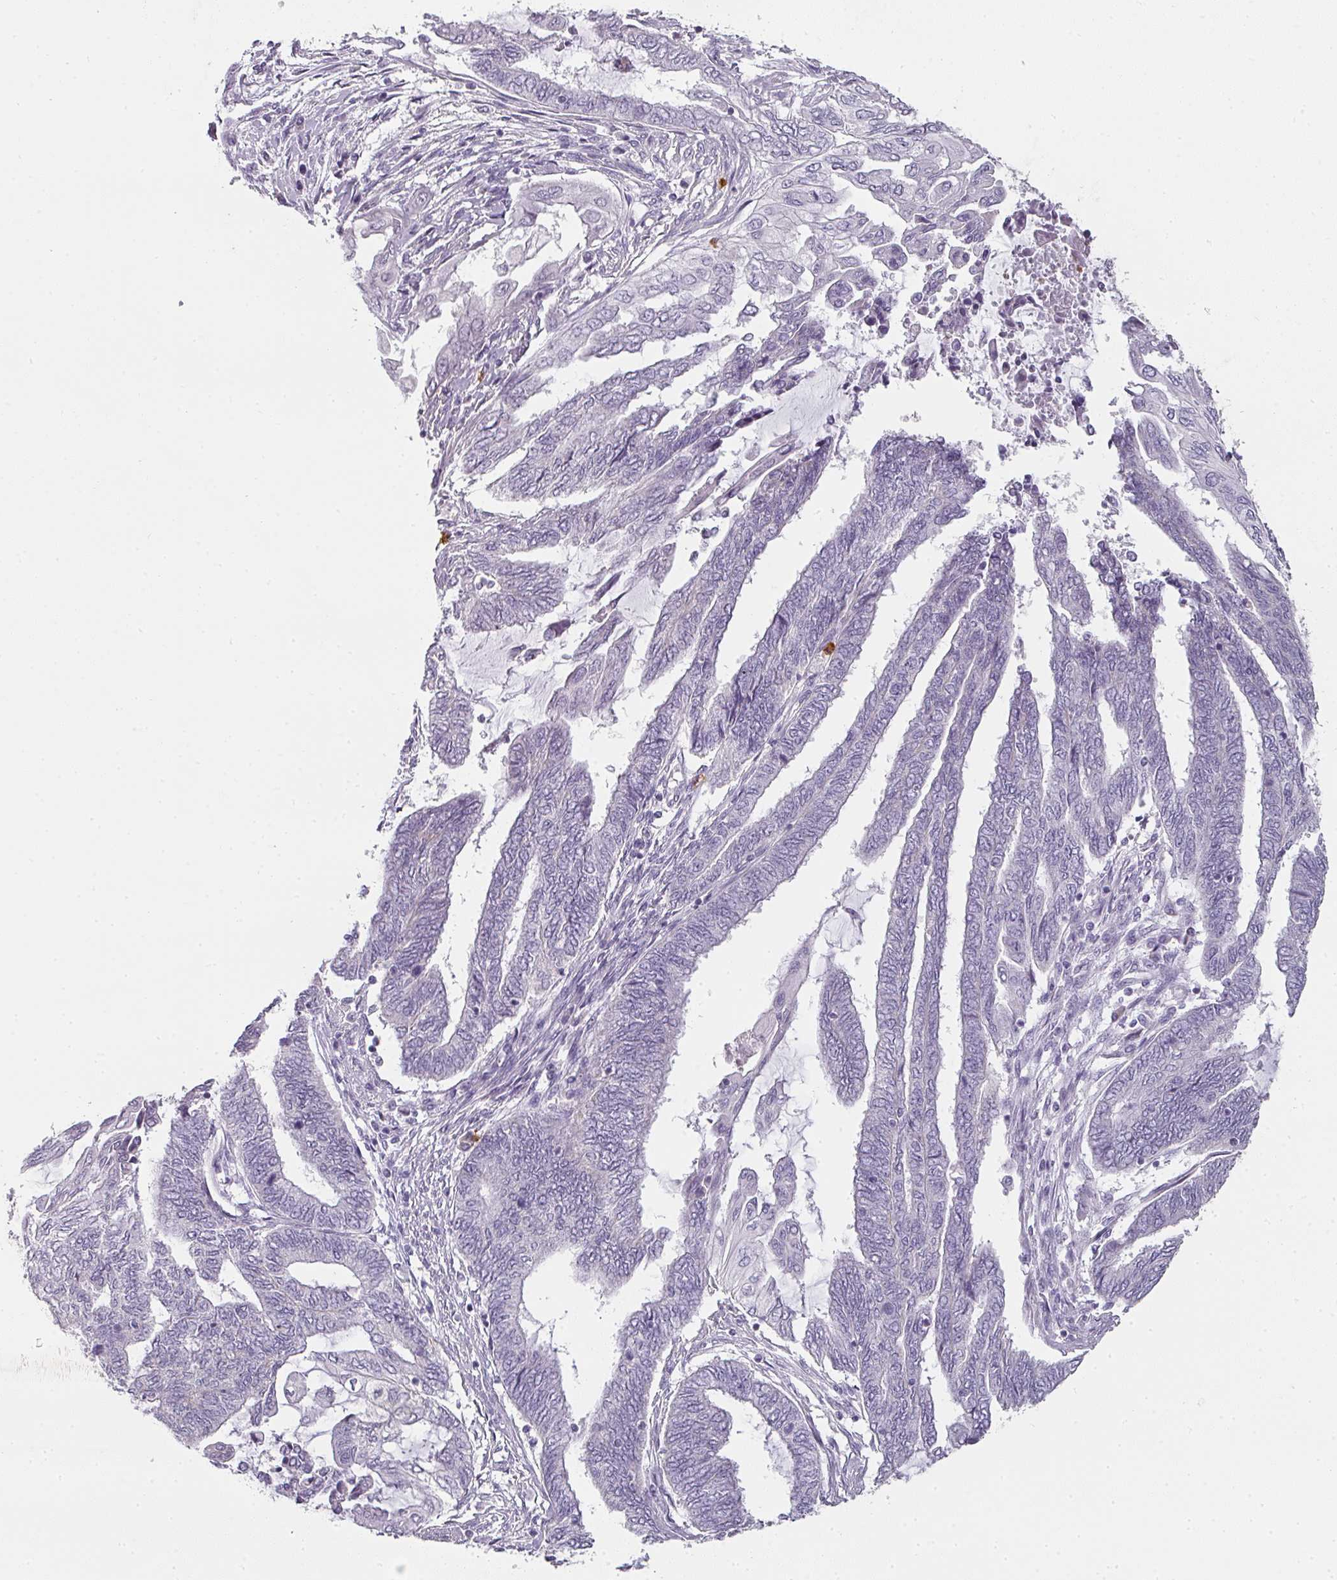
{"staining": {"intensity": "negative", "quantity": "none", "location": "none"}, "tissue": "endometrial cancer", "cell_type": "Tumor cells", "image_type": "cancer", "snomed": [{"axis": "morphology", "description": "Adenocarcinoma, NOS"}, {"axis": "topography", "description": "Uterus"}, {"axis": "topography", "description": "Endometrium"}], "caption": "IHC of human endometrial cancer shows no expression in tumor cells. (DAB (3,3'-diaminobenzidine) IHC visualized using brightfield microscopy, high magnification).", "gene": "CAMP", "patient": {"sex": "female", "age": 70}}